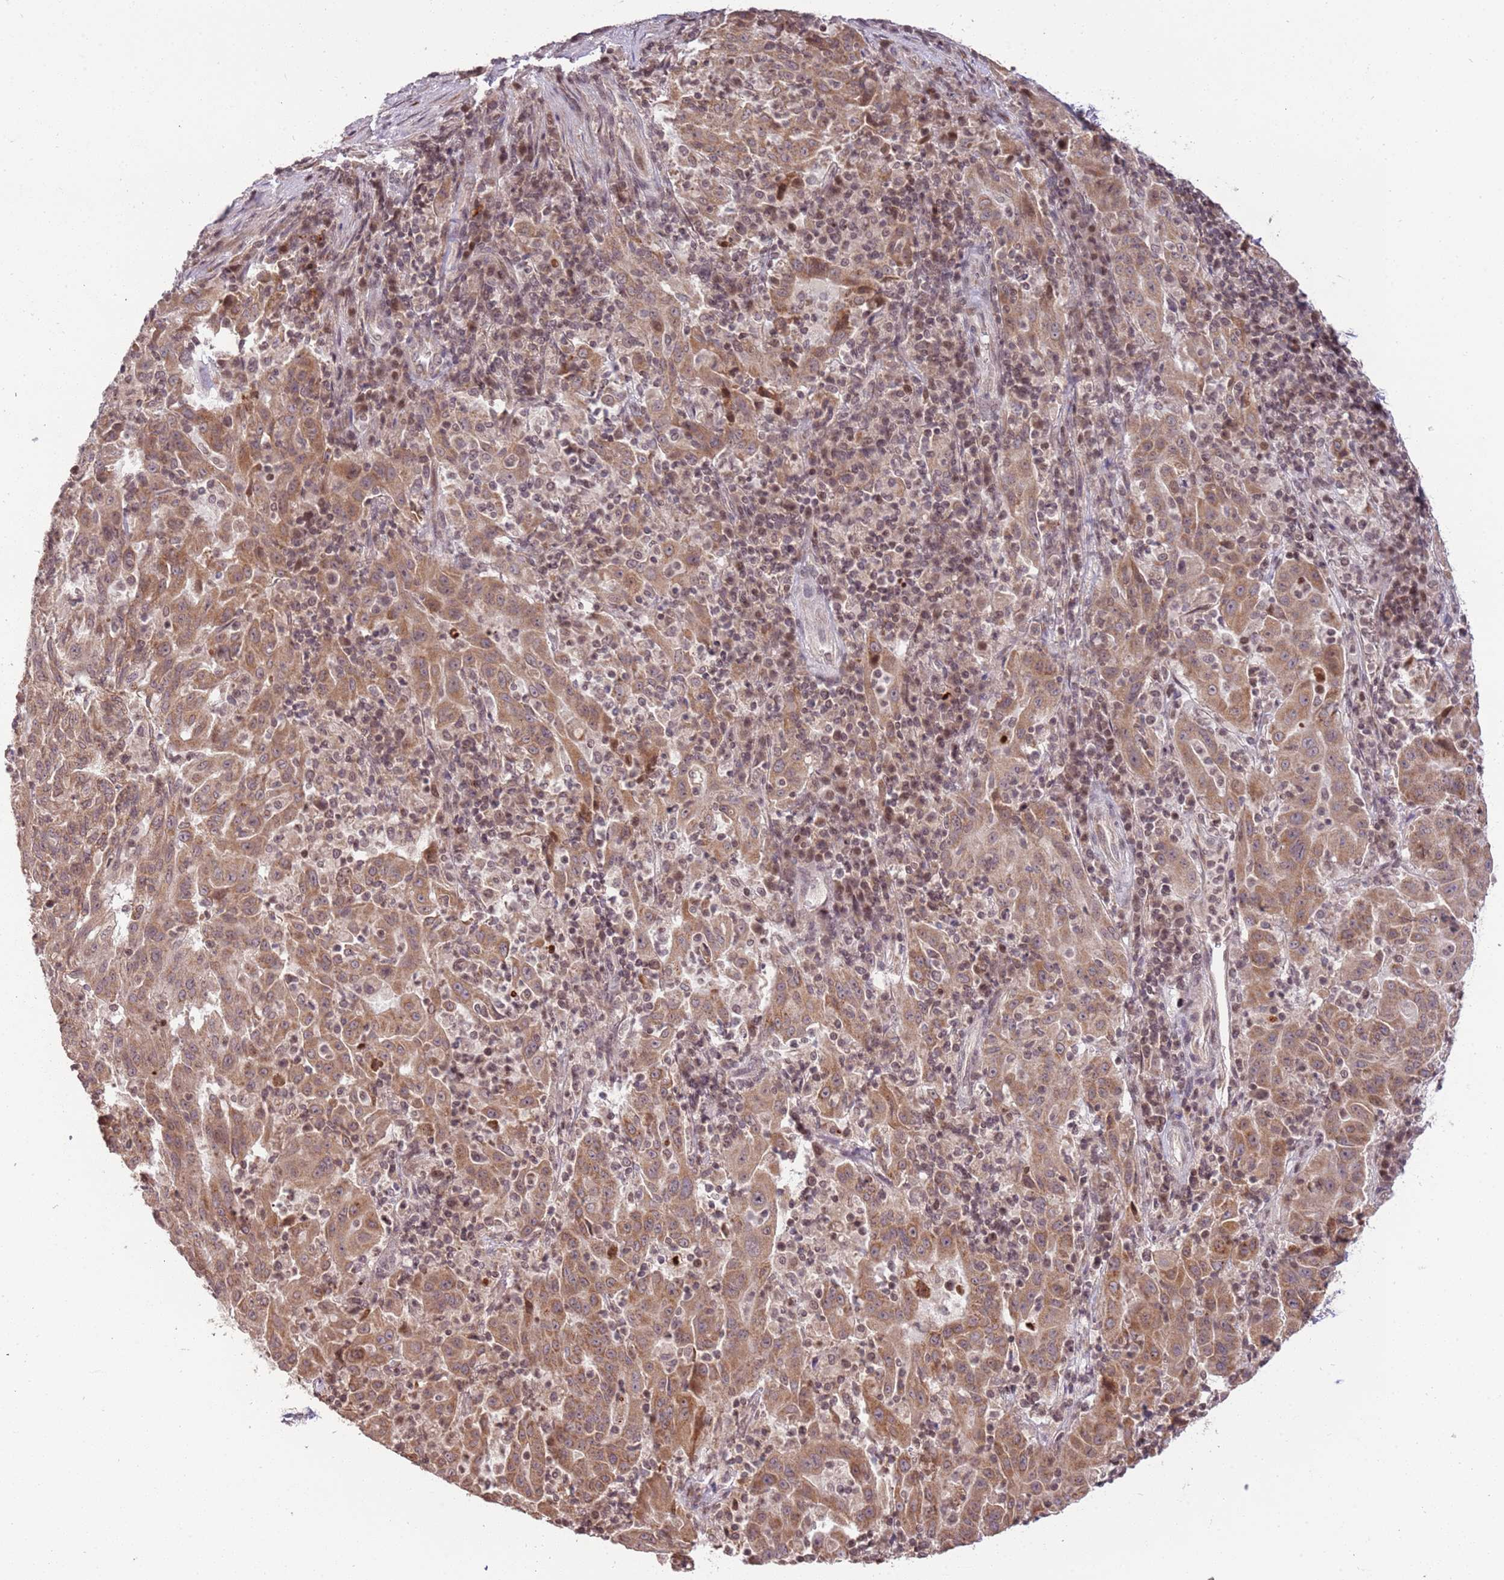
{"staining": {"intensity": "moderate", "quantity": ">75%", "location": "cytoplasmic/membranous"}, "tissue": "pancreatic cancer", "cell_type": "Tumor cells", "image_type": "cancer", "snomed": [{"axis": "morphology", "description": "Adenocarcinoma, NOS"}, {"axis": "topography", "description": "Pancreas"}], "caption": "Pancreatic cancer tissue exhibits moderate cytoplasmic/membranous positivity in about >75% of tumor cells, visualized by immunohistochemistry.", "gene": "SAMSN1", "patient": {"sex": "male", "age": 63}}